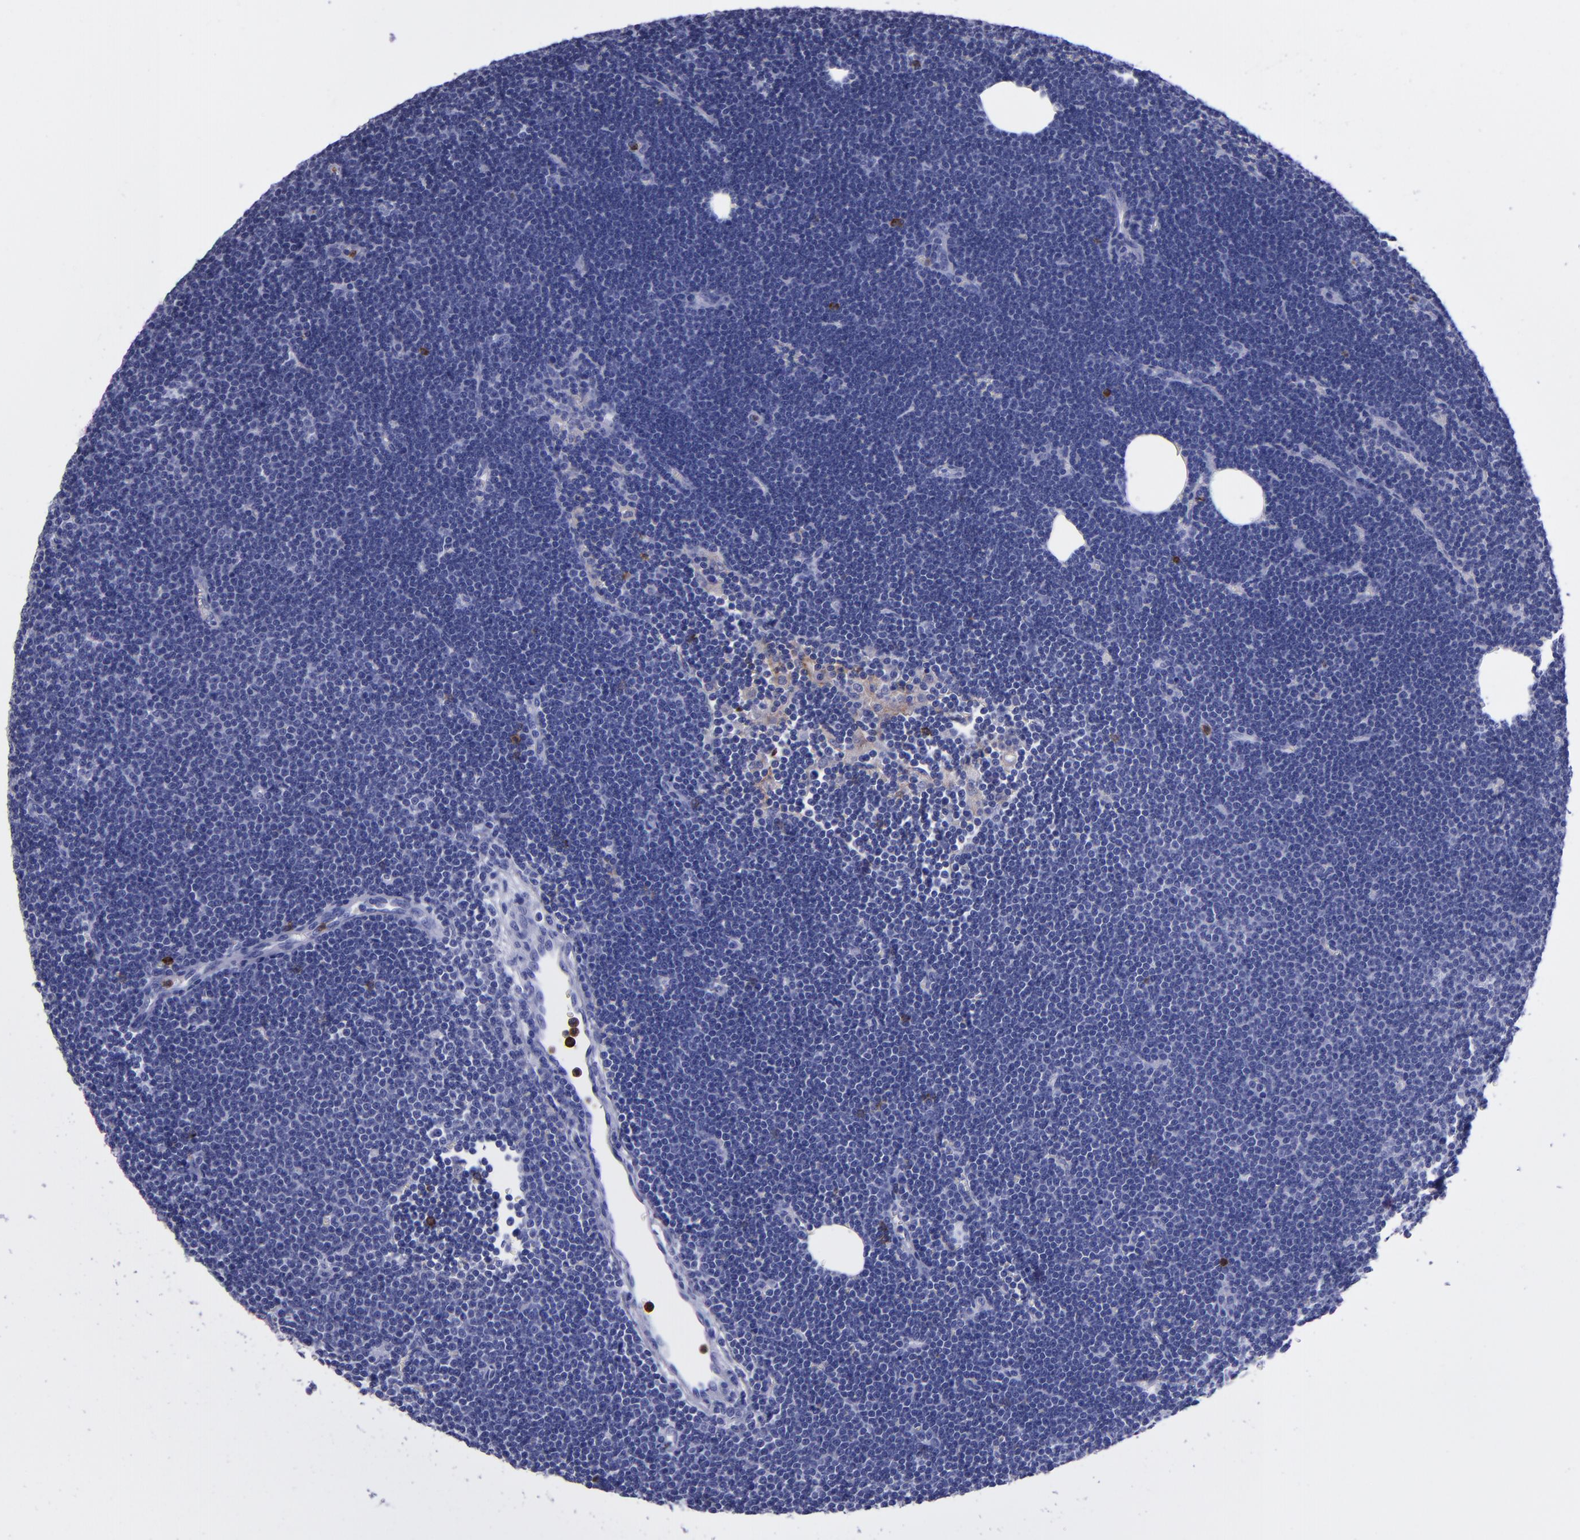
{"staining": {"intensity": "negative", "quantity": "none", "location": "none"}, "tissue": "lymphoma", "cell_type": "Tumor cells", "image_type": "cancer", "snomed": [{"axis": "morphology", "description": "Malignant lymphoma, non-Hodgkin's type, Low grade"}, {"axis": "topography", "description": "Lymph node"}], "caption": "This is an immunohistochemistry (IHC) photomicrograph of human lymphoma. There is no staining in tumor cells.", "gene": "CR1", "patient": {"sex": "female", "age": 73}}